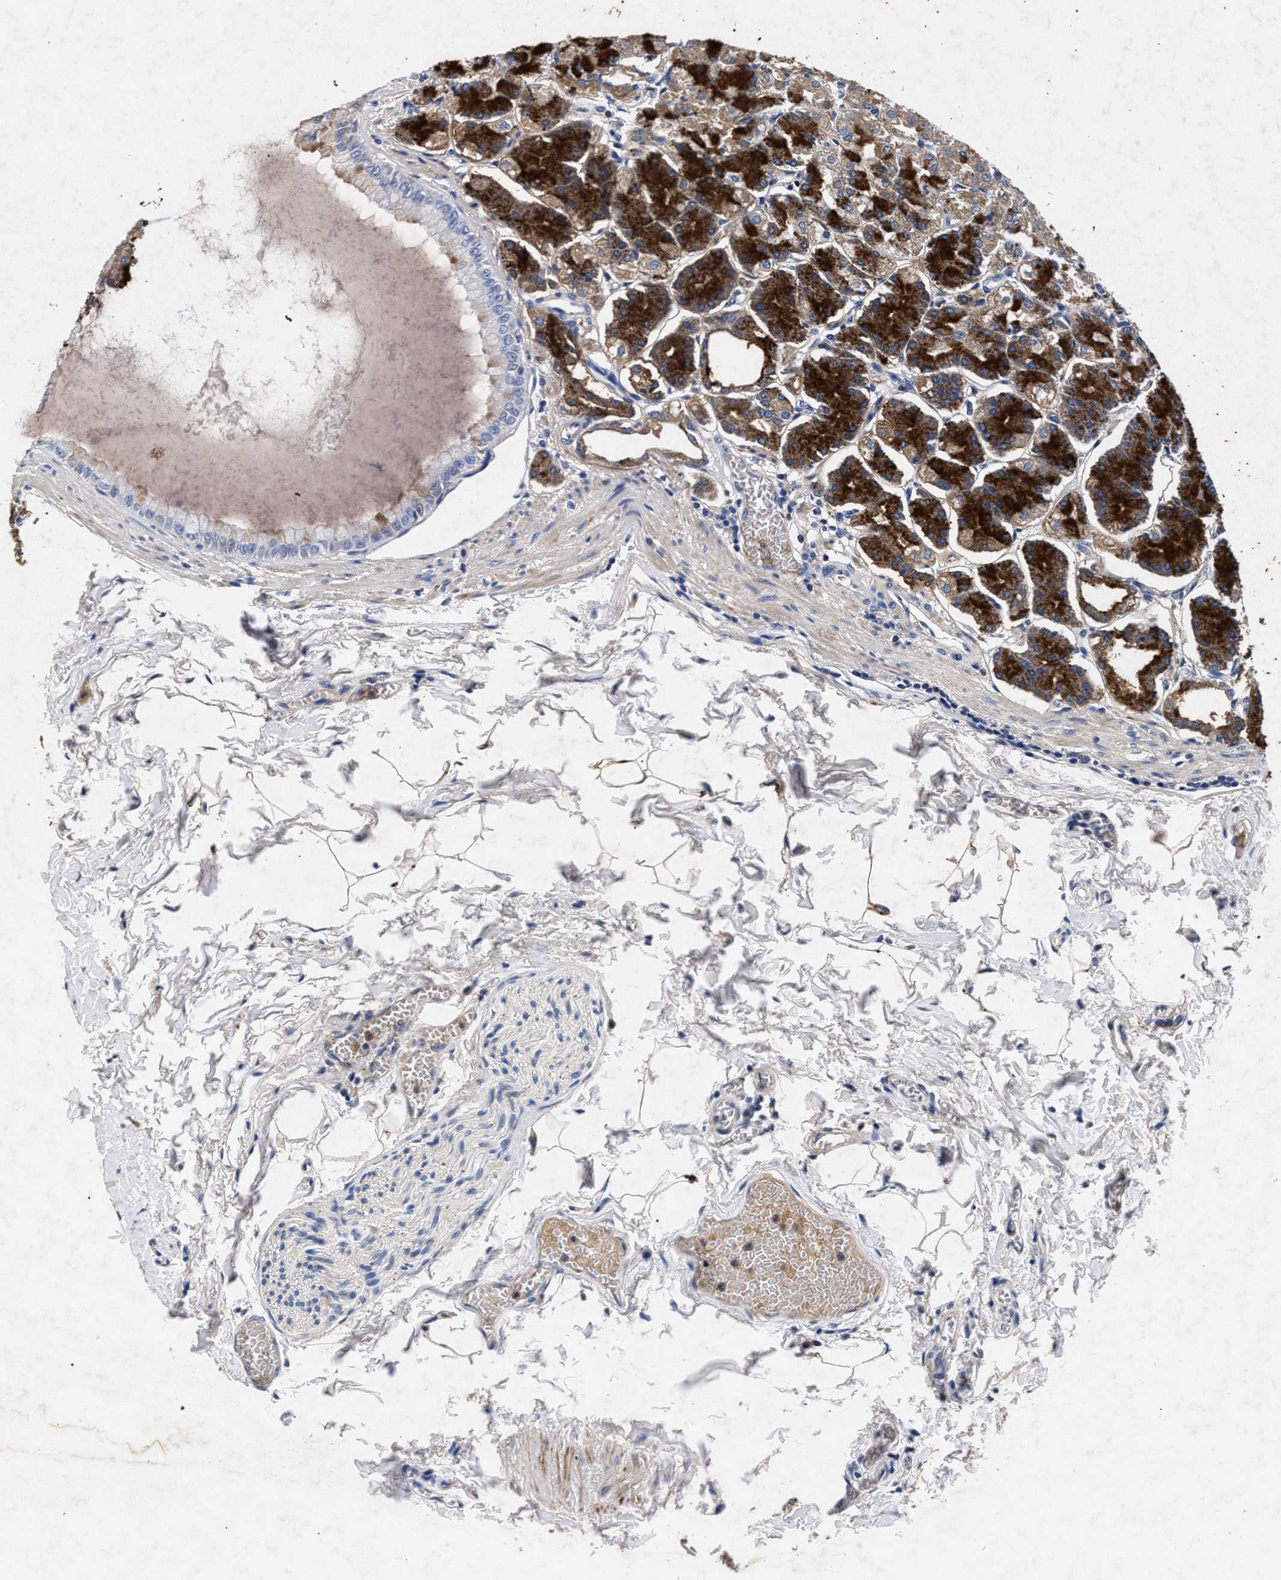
{"staining": {"intensity": "strong", "quantity": "25%-75%", "location": "cytoplasmic/membranous"}, "tissue": "stomach", "cell_type": "Glandular cells", "image_type": "normal", "snomed": [{"axis": "morphology", "description": "Normal tissue, NOS"}, {"axis": "topography", "description": "Stomach, lower"}], "caption": "IHC micrograph of normal stomach: human stomach stained using immunohistochemistry (IHC) reveals high levels of strong protein expression localized specifically in the cytoplasmic/membranous of glandular cells, appearing as a cytoplasmic/membranous brown color.", "gene": "HSD17B14", "patient": {"sex": "male", "age": 71}}